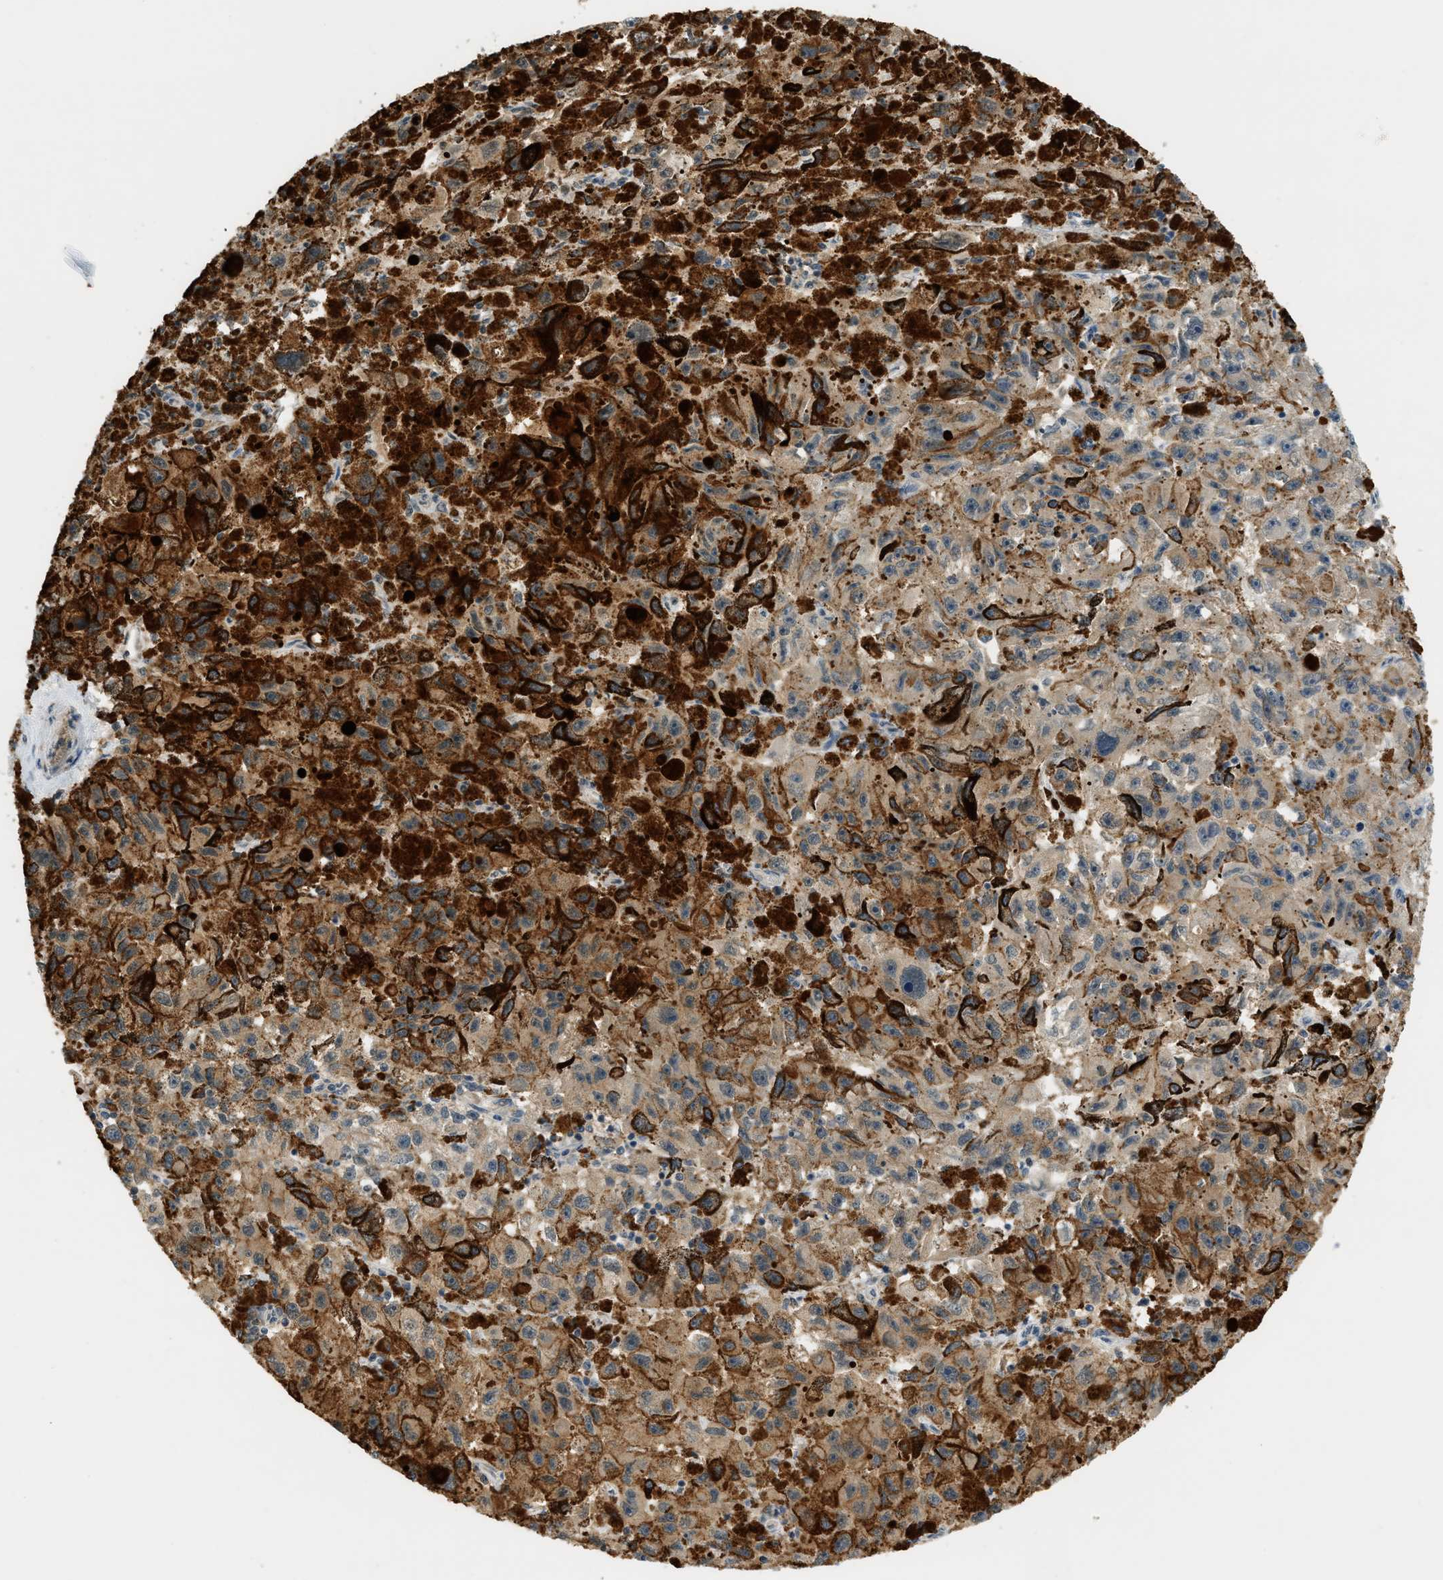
{"staining": {"intensity": "moderate", "quantity": ">75%", "location": "cytoplasmic/membranous"}, "tissue": "melanoma", "cell_type": "Tumor cells", "image_type": "cancer", "snomed": [{"axis": "morphology", "description": "Malignant melanoma, NOS"}, {"axis": "topography", "description": "Skin"}], "caption": "Immunohistochemical staining of human melanoma demonstrates medium levels of moderate cytoplasmic/membranous expression in approximately >75% of tumor cells.", "gene": "PDCL3", "patient": {"sex": "female", "age": 104}}